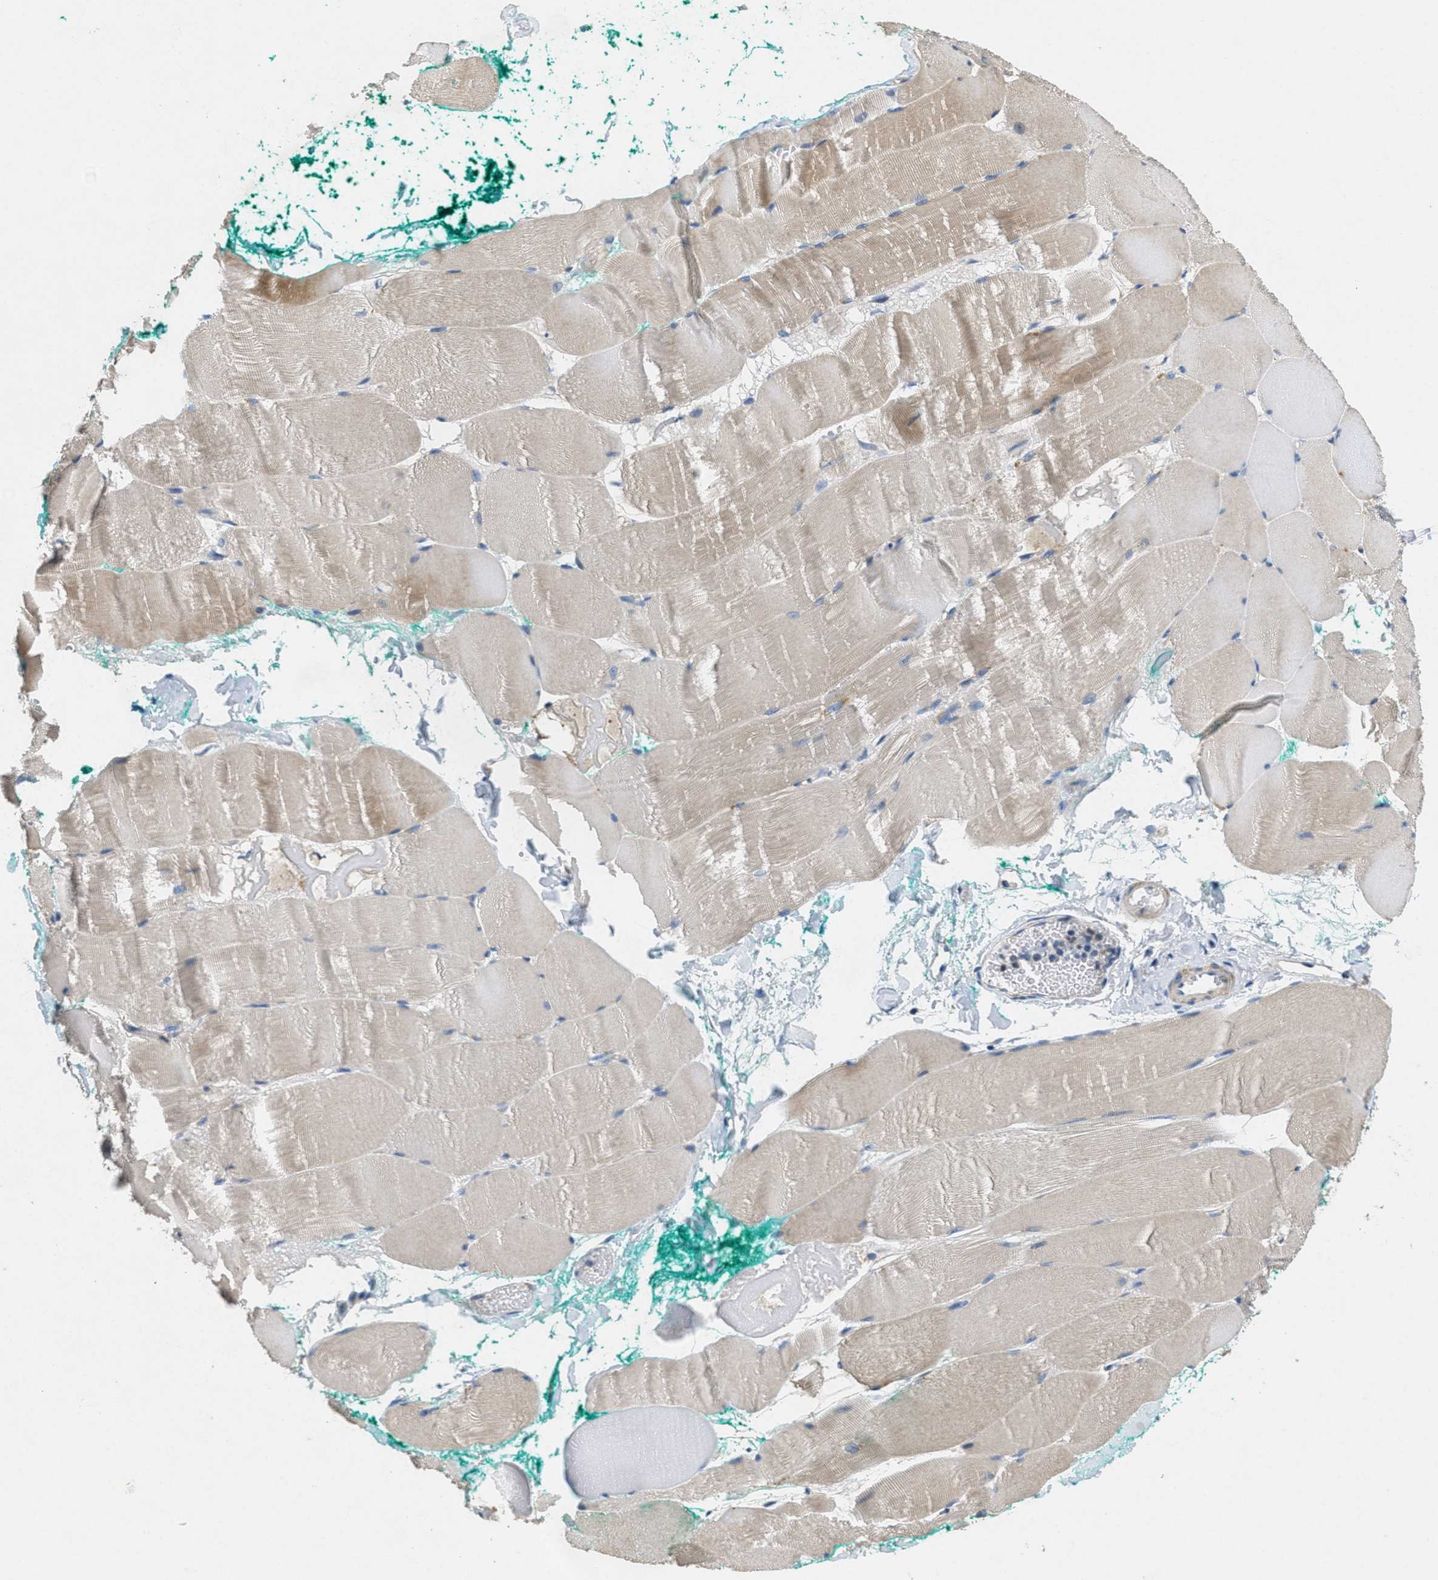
{"staining": {"intensity": "moderate", "quantity": "25%-75%", "location": "cytoplasmic/membranous"}, "tissue": "skeletal muscle", "cell_type": "Myocytes", "image_type": "normal", "snomed": [{"axis": "morphology", "description": "Normal tissue, NOS"}, {"axis": "morphology", "description": "Squamous cell carcinoma, NOS"}, {"axis": "topography", "description": "Skeletal muscle"}], "caption": "Protein expression analysis of unremarkable skeletal muscle demonstrates moderate cytoplasmic/membranous expression in about 25%-75% of myocytes.", "gene": "TOMM70", "patient": {"sex": "male", "age": 51}}